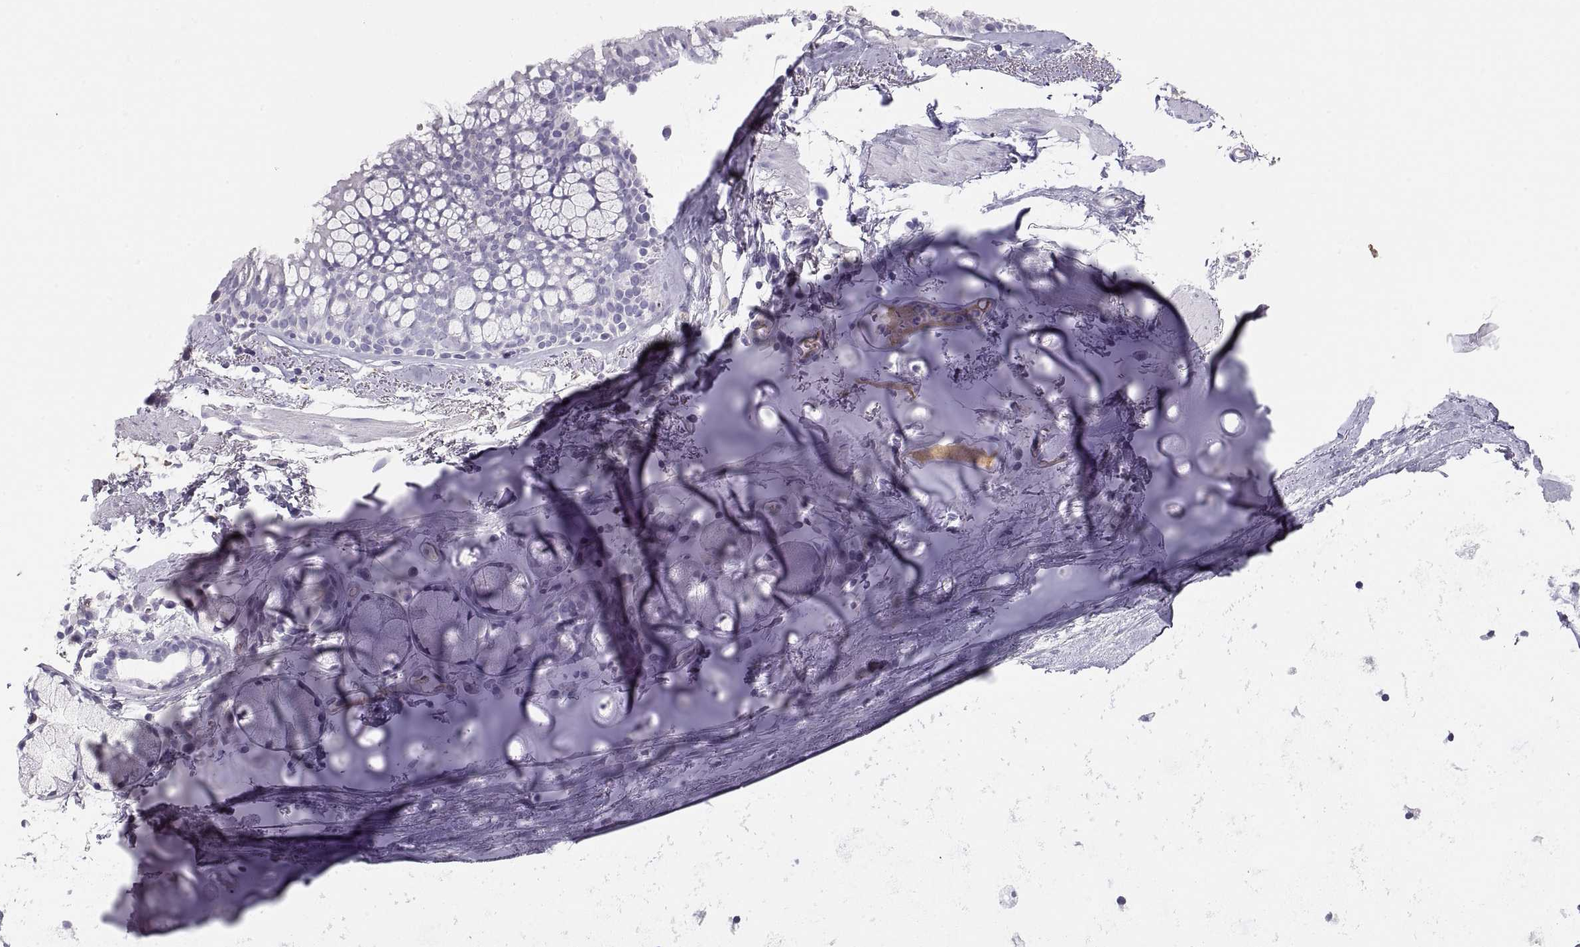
{"staining": {"intensity": "negative", "quantity": "none", "location": "none"}, "tissue": "bronchus", "cell_type": "Respiratory epithelial cells", "image_type": "normal", "snomed": [{"axis": "morphology", "description": "Normal tissue, NOS"}, {"axis": "morphology", "description": "Squamous cell carcinoma, NOS"}, {"axis": "topography", "description": "Cartilage tissue"}, {"axis": "topography", "description": "Bronchus"}], "caption": "DAB immunohistochemical staining of benign human bronchus shows no significant expression in respiratory epithelial cells. Nuclei are stained in blue.", "gene": "MAGEB2", "patient": {"sex": "male", "age": 72}}